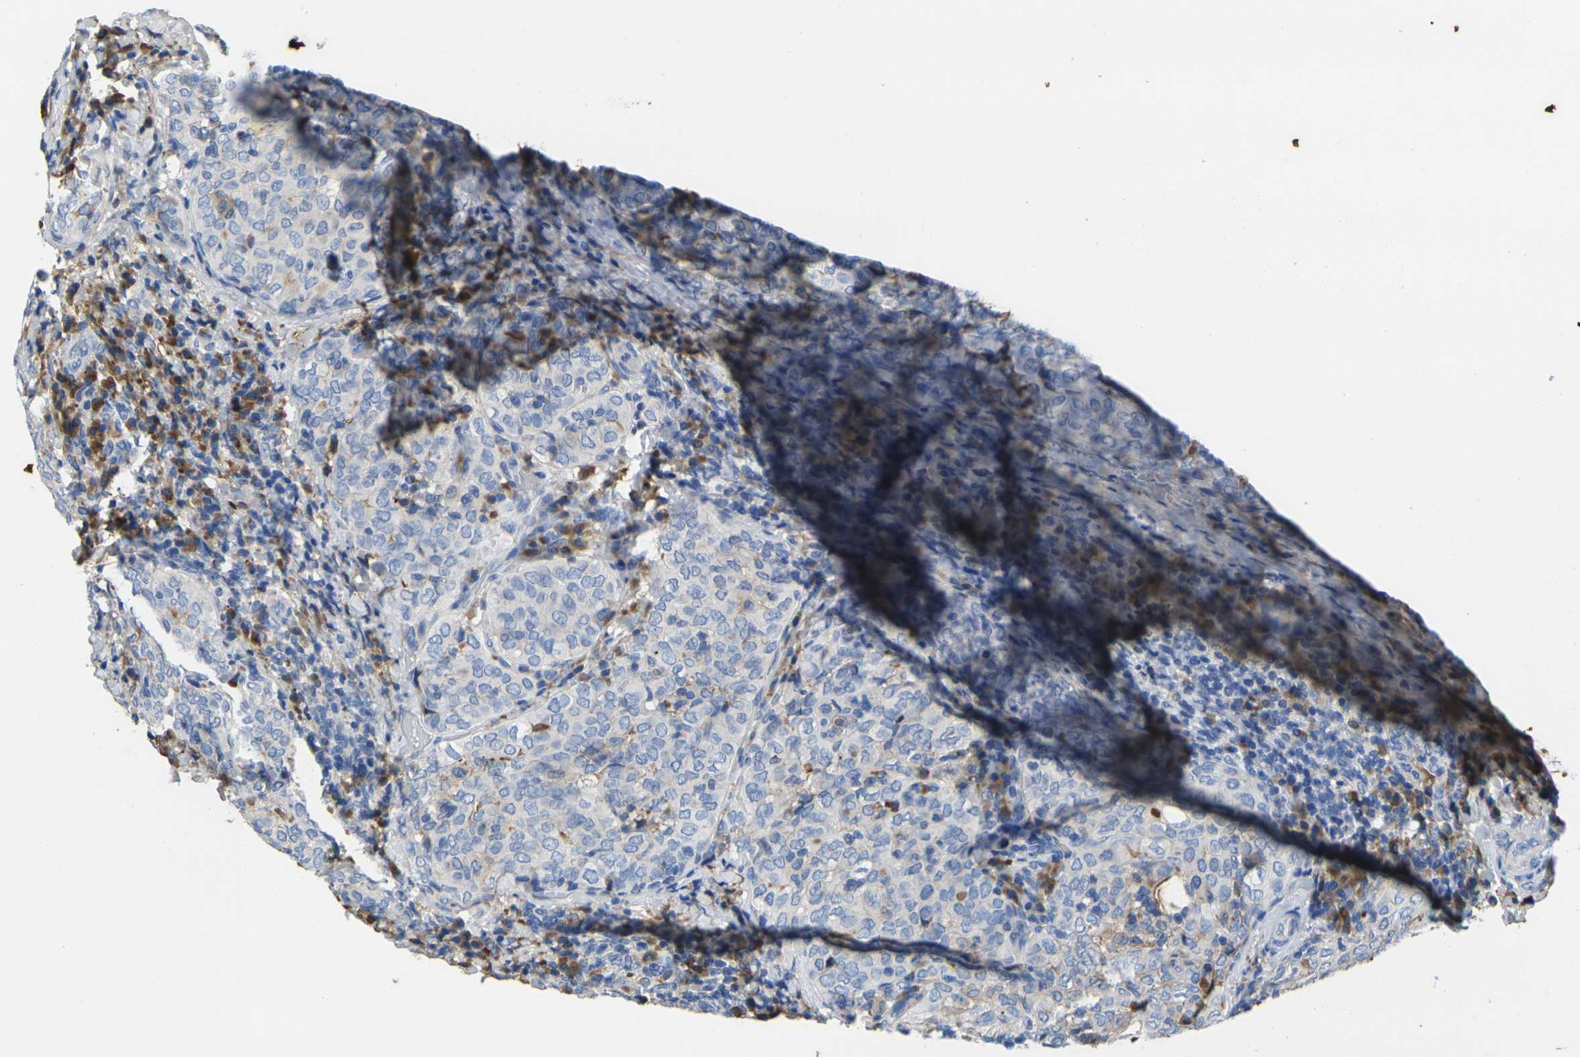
{"staining": {"intensity": "moderate", "quantity": "<25%", "location": "cytoplasmic/membranous"}, "tissue": "thyroid cancer", "cell_type": "Tumor cells", "image_type": "cancer", "snomed": [{"axis": "morphology", "description": "Normal tissue, NOS"}, {"axis": "morphology", "description": "Papillary adenocarcinoma, NOS"}, {"axis": "topography", "description": "Thyroid gland"}], "caption": "Human thyroid cancer stained with a brown dye displays moderate cytoplasmic/membranous positive positivity in approximately <25% of tumor cells.", "gene": "GREM2", "patient": {"sex": "female", "age": 30}}